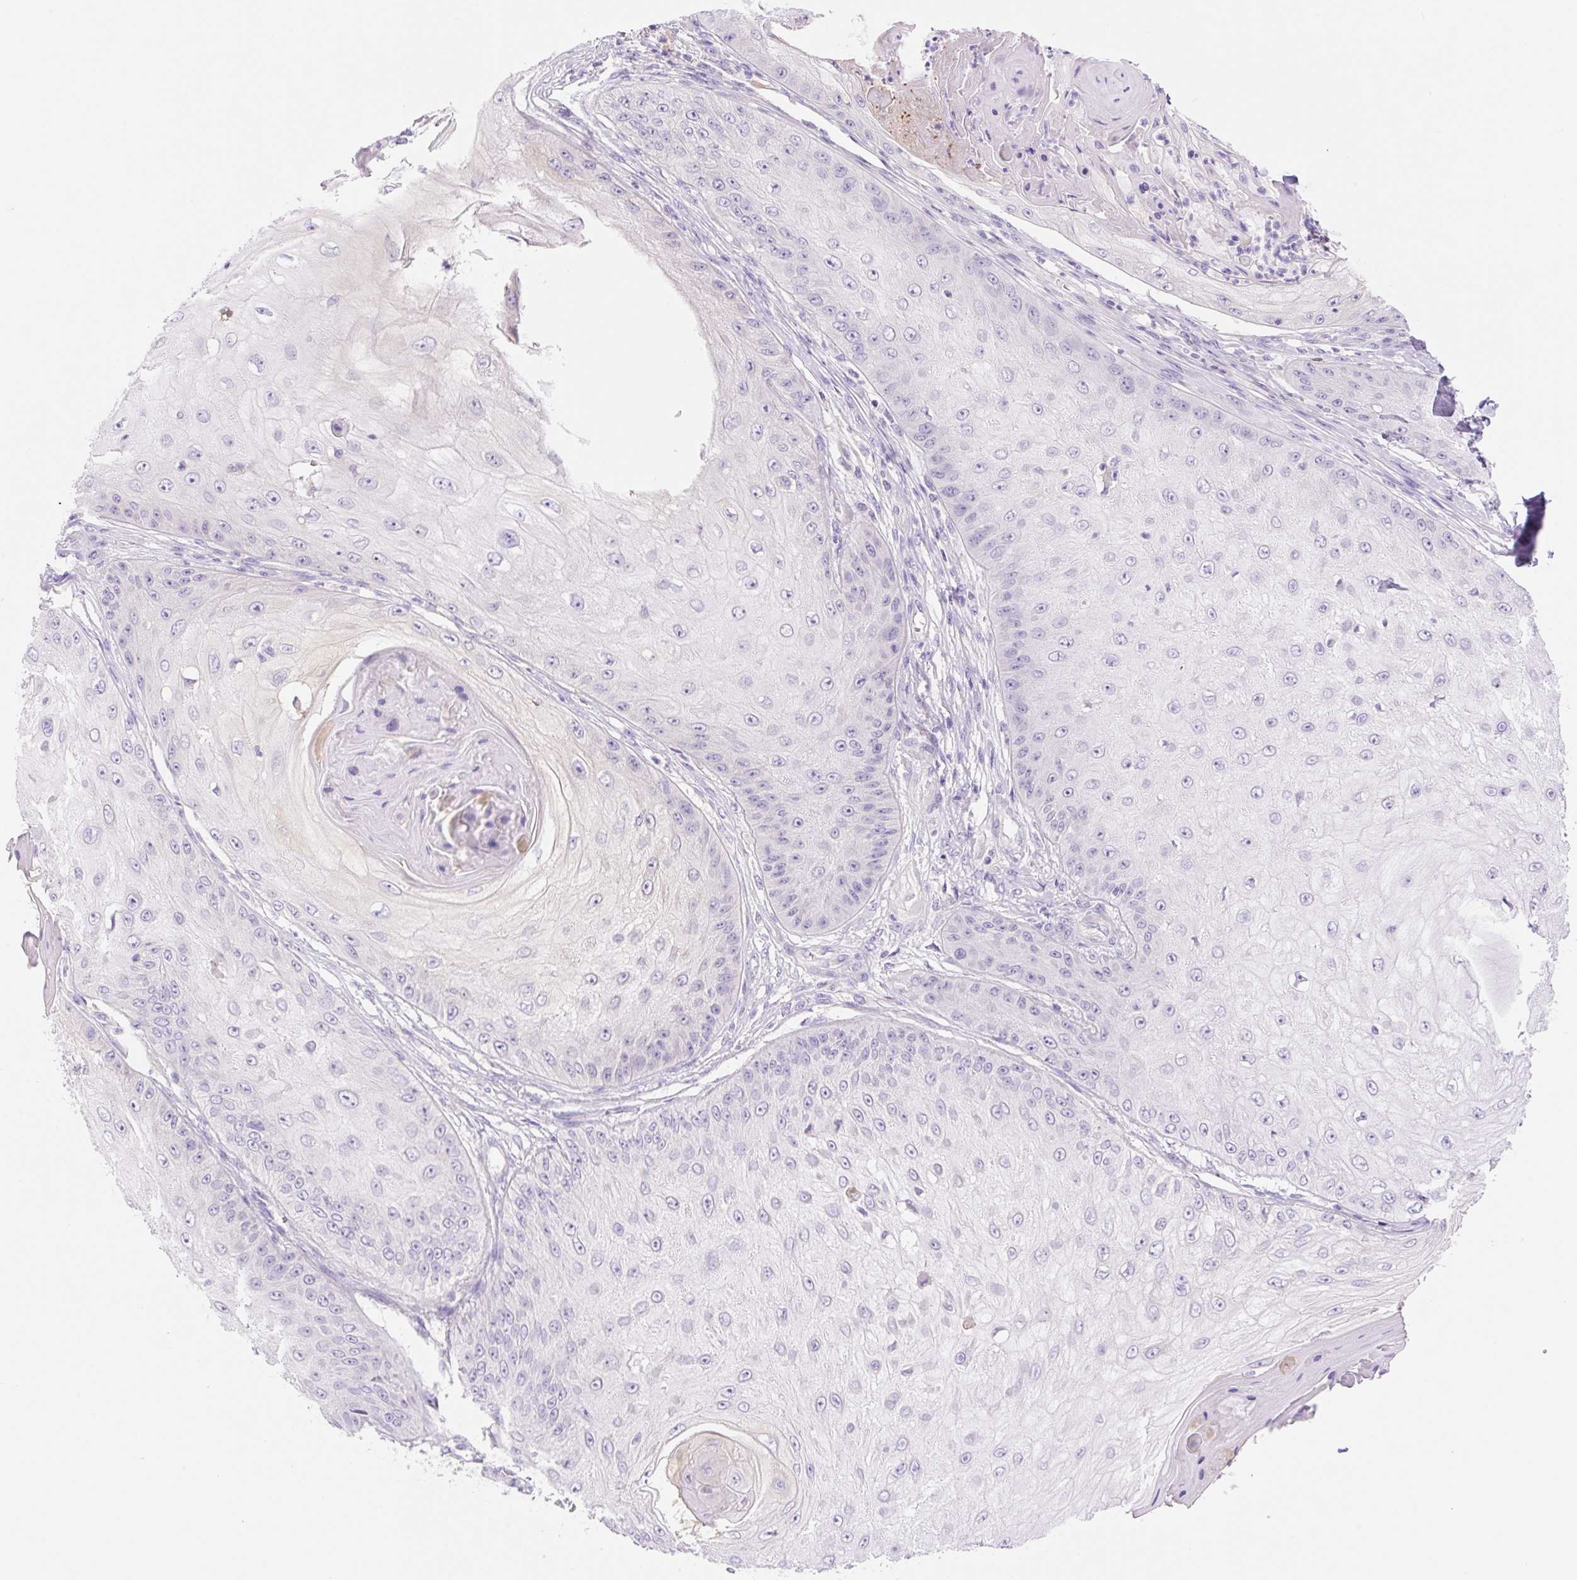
{"staining": {"intensity": "moderate", "quantity": ">75%", "location": "cytoplasmic/membranous"}, "tissue": "skin cancer", "cell_type": "Tumor cells", "image_type": "cancer", "snomed": [{"axis": "morphology", "description": "Squamous cell carcinoma, NOS"}, {"axis": "topography", "description": "Skin"}], "caption": "Protein analysis of skin squamous cell carcinoma tissue reveals moderate cytoplasmic/membranous expression in approximately >75% of tumor cells. (DAB (3,3'-diaminobenzidine) IHC, brown staining for protein, blue staining for nuclei).", "gene": "DENND5A", "patient": {"sex": "male", "age": 70}}